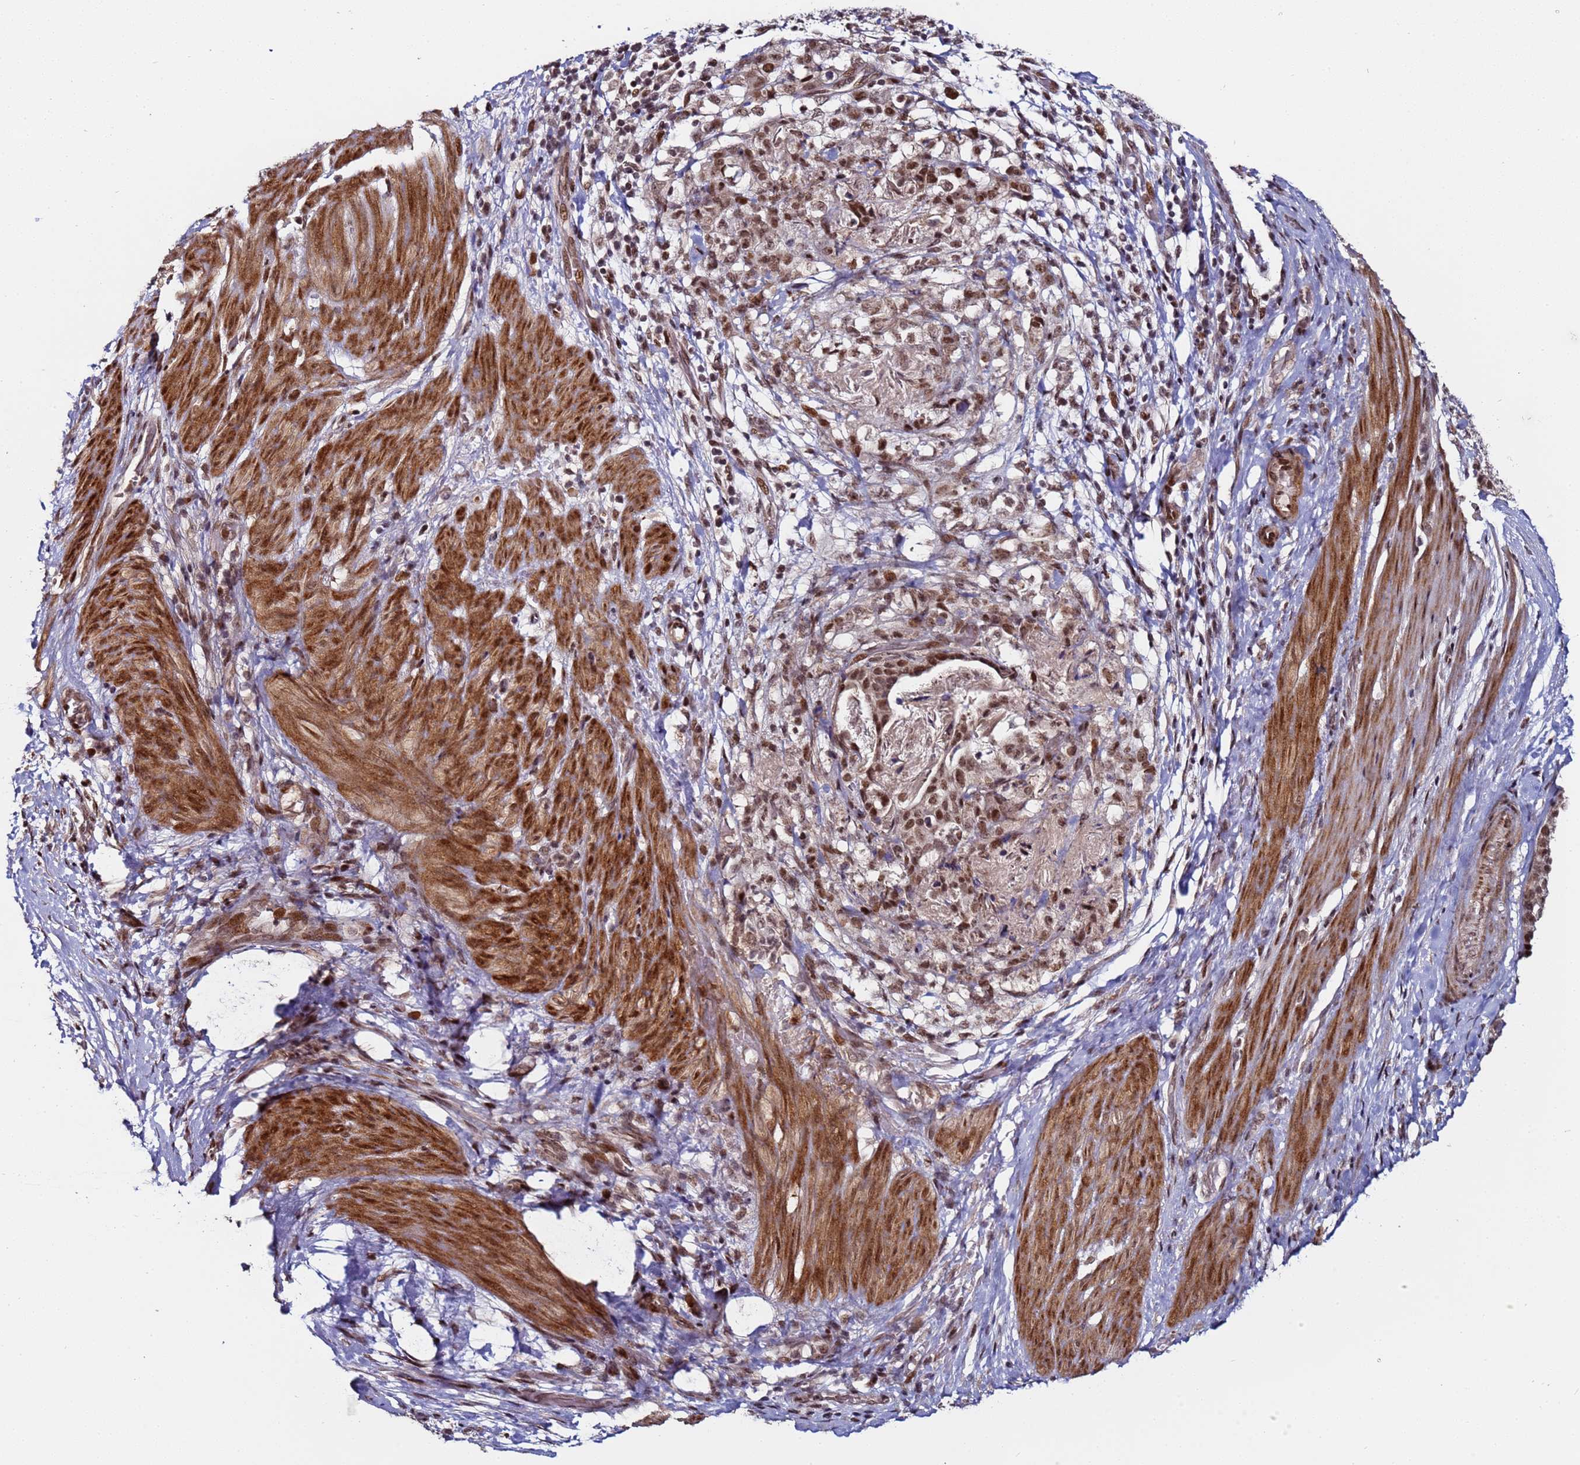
{"staining": {"intensity": "moderate", "quantity": ">75%", "location": "nuclear"}, "tissue": "stomach cancer", "cell_type": "Tumor cells", "image_type": "cancer", "snomed": [{"axis": "morphology", "description": "Adenocarcinoma, NOS"}, {"axis": "topography", "description": "Stomach"}], "caption": "Brown immunohistochemical staining in adenocarcinoma (stomach) exhibits moderate nuclear staining in approximately >75% of tumor cells.", "gene": "PPM1H", "patient": {"sex": "male", "age": 48}}